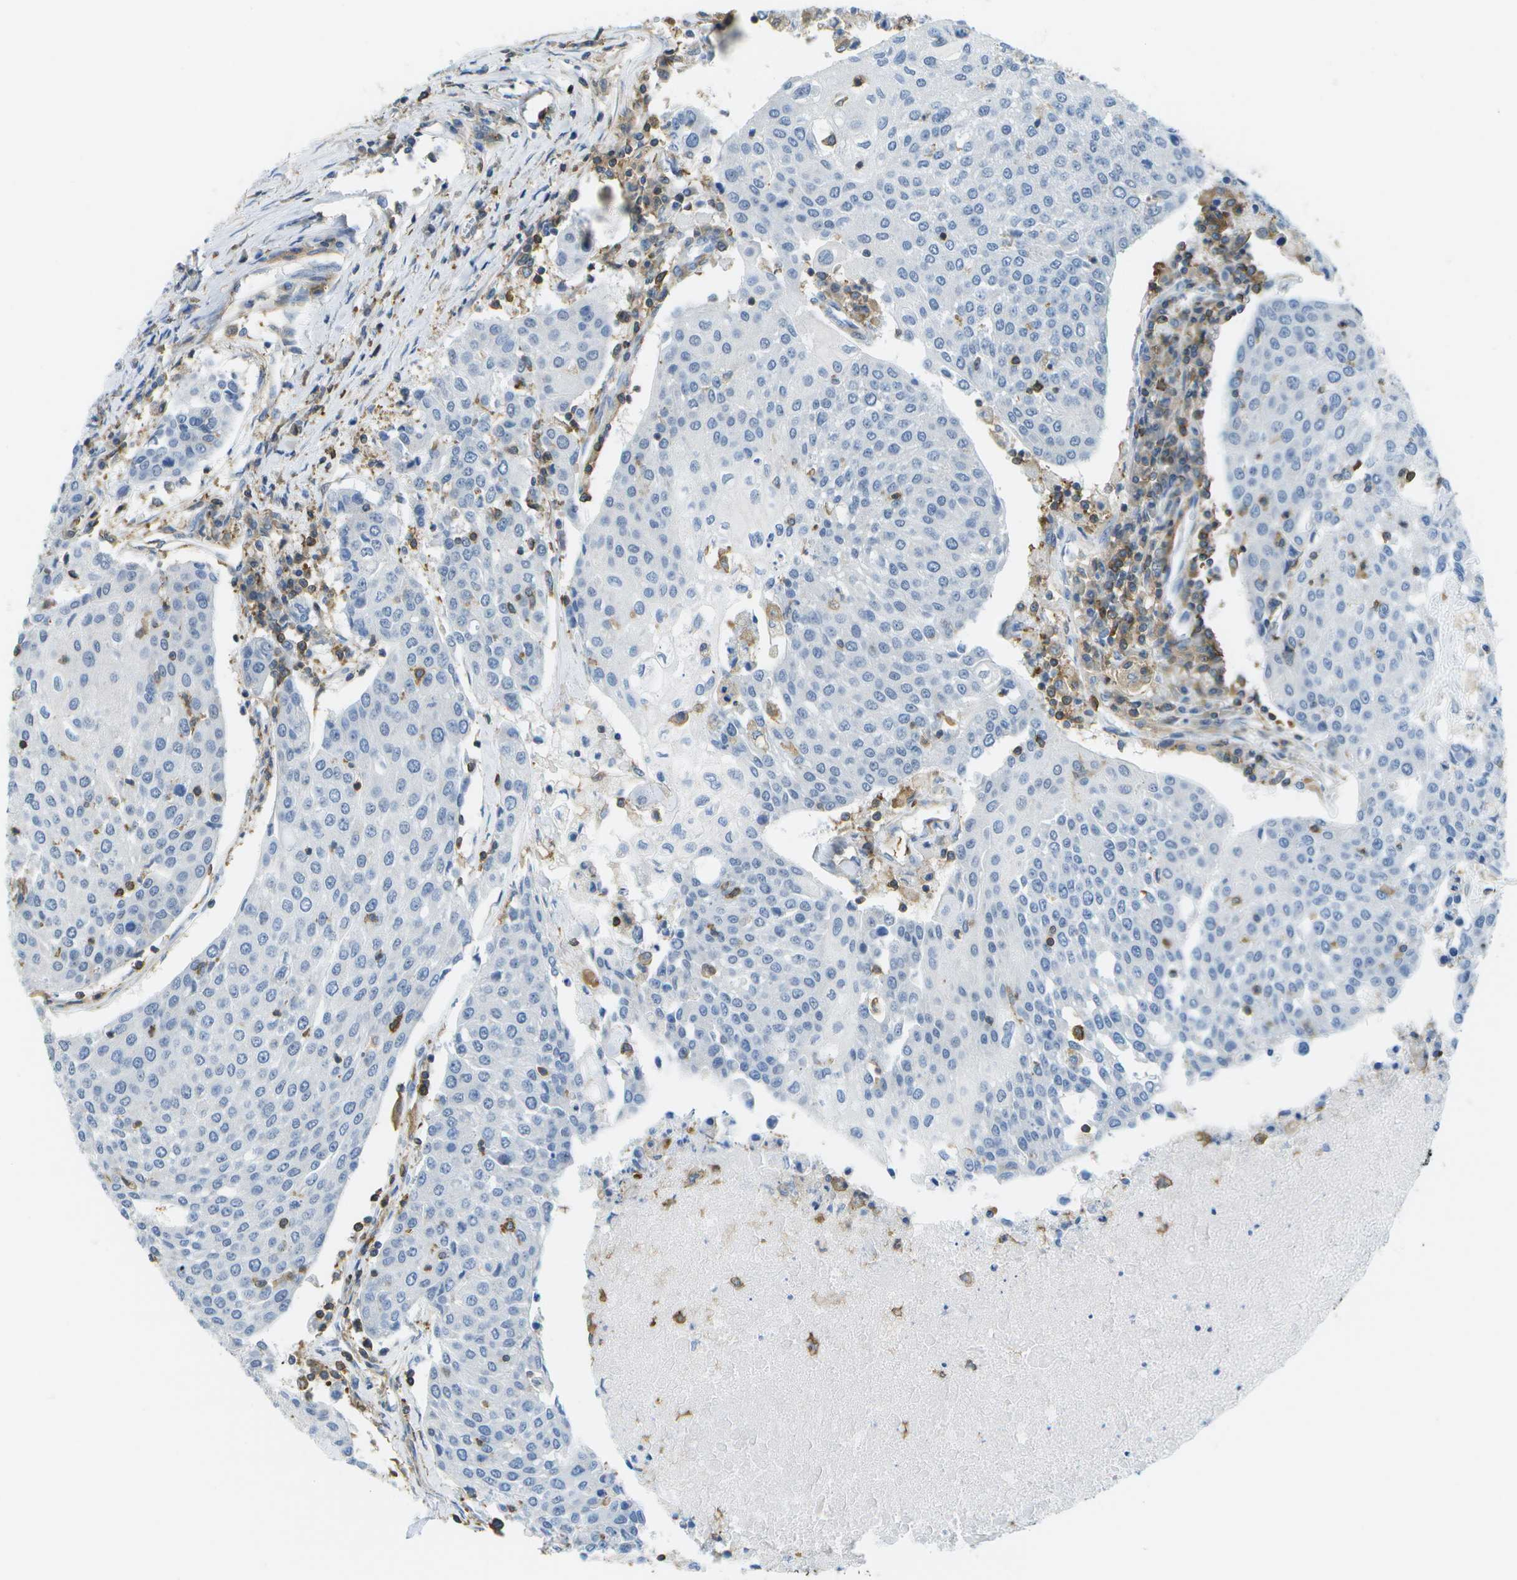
{"staining": {"intensity": "negative", "quantity": "none", "location": "none"}, "tissue": "urothelial cancer", "cell_type": "Tumor cells", "image_type": "cancer", "snomed": [{"axis": "morphology", "description": "Urothelial carcinoma, High grade"}, {"axis": "topography", "description": "Urinary bladder"}], "caption": "Urothelial carcinoma (high-grade) stained for a protein using immunohistochemistry (IHC) demonstrates no staining tumor cells.", "gene": "RCSD1", "patient": {"sex": "female", "age": 85}}